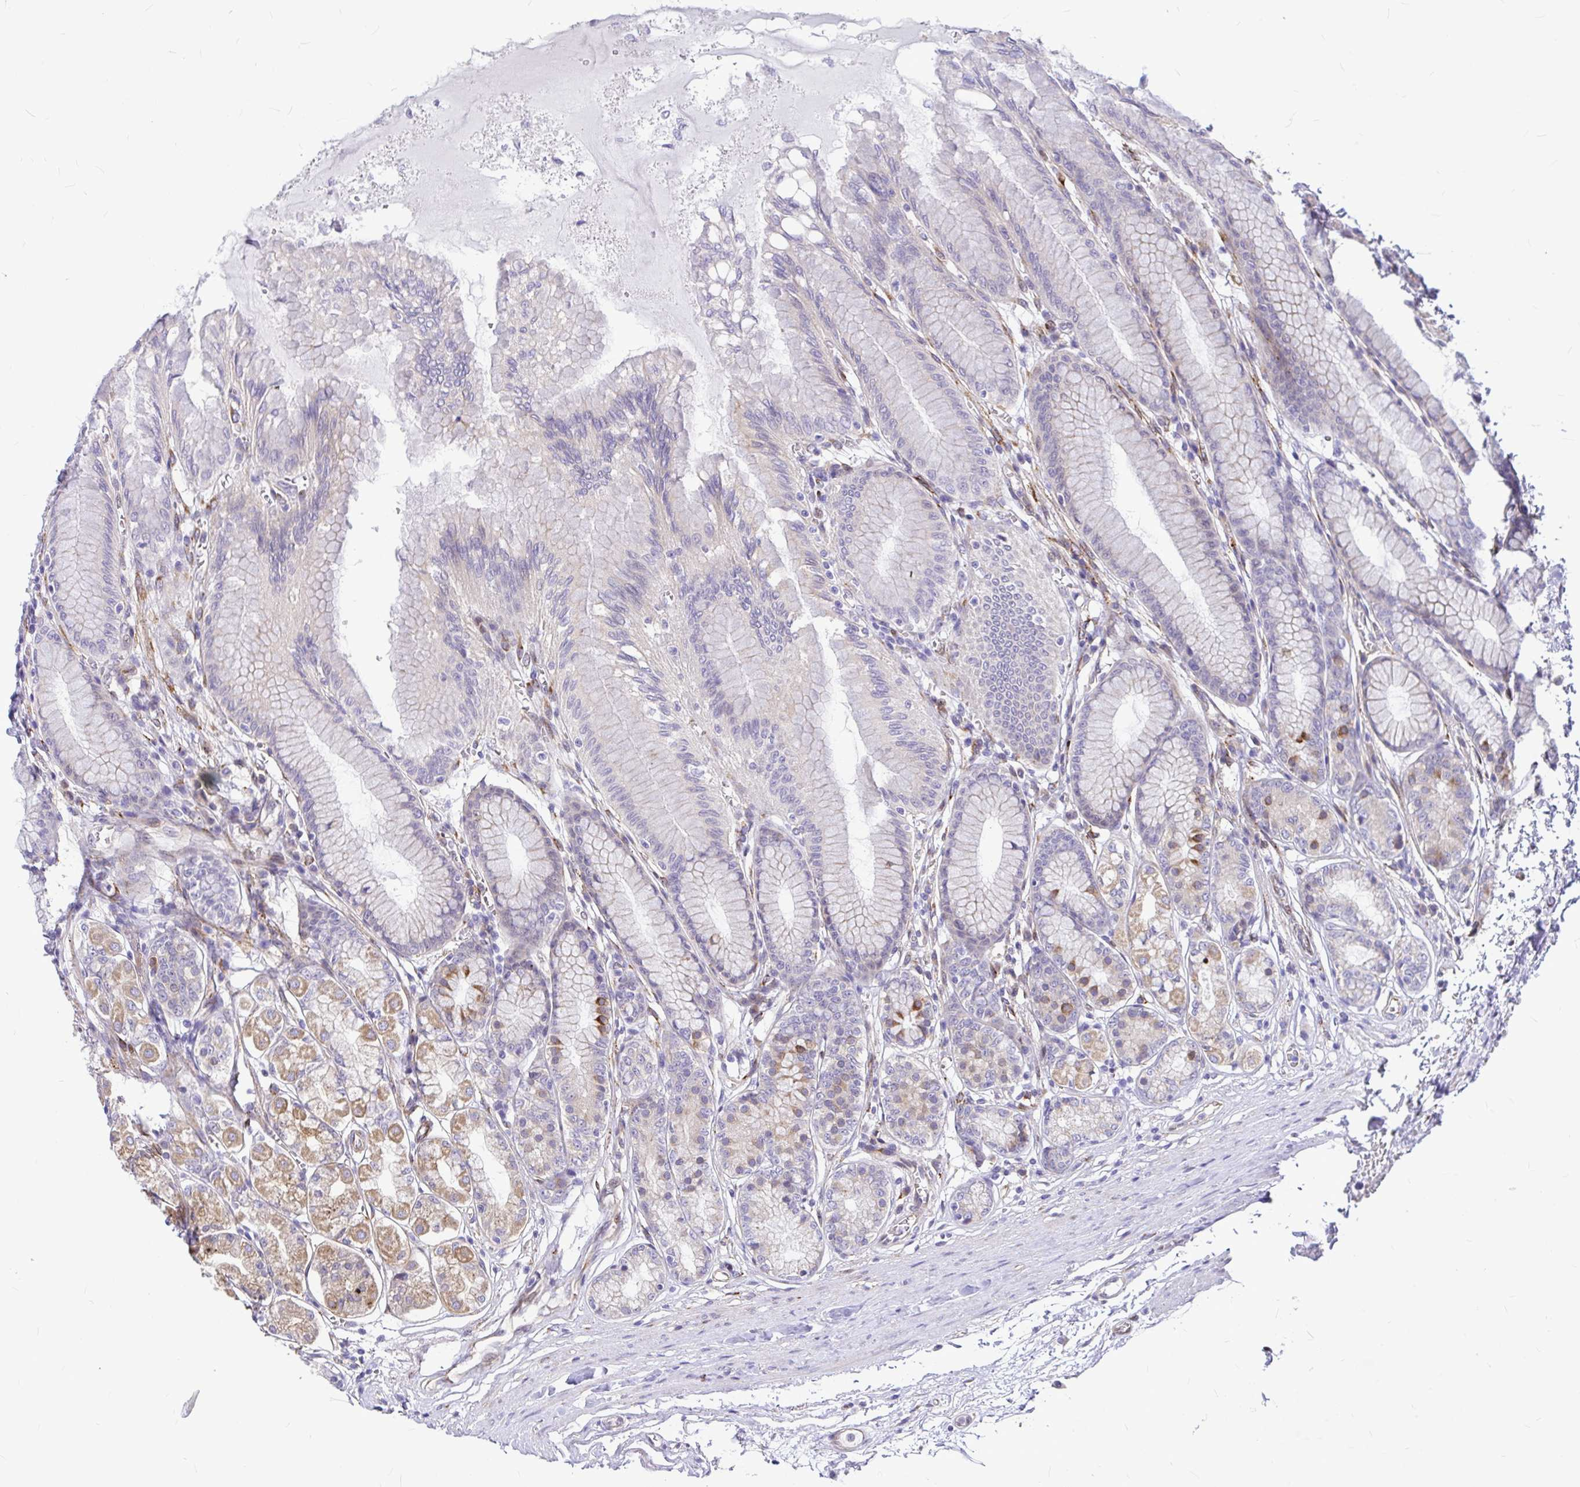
{"staining": {"intensity": "moderate", "quantity": "25%-75%", "location": "cytoplasmic/membranous"}, "tissue": "stomach", "cell_type": "Glandular cells", "image_type": "normal", "snomed": [{"axis": "morphology", "description": "Normal tissue, NOS"}, {"axis": "topography", "description": "Stomach"}, {"axis": "topography", "description": "Stomach, lower"}], "caption": "A high-resolution micrograph shows immunohistochemistry (IHC) staining of normal stomach, which shows moderate cytoplasmic/membranous staining in approximately 25%-75% of glandular cells.", "gene": "GABBR2", "patient": {"sex": "male", "age": 76}}